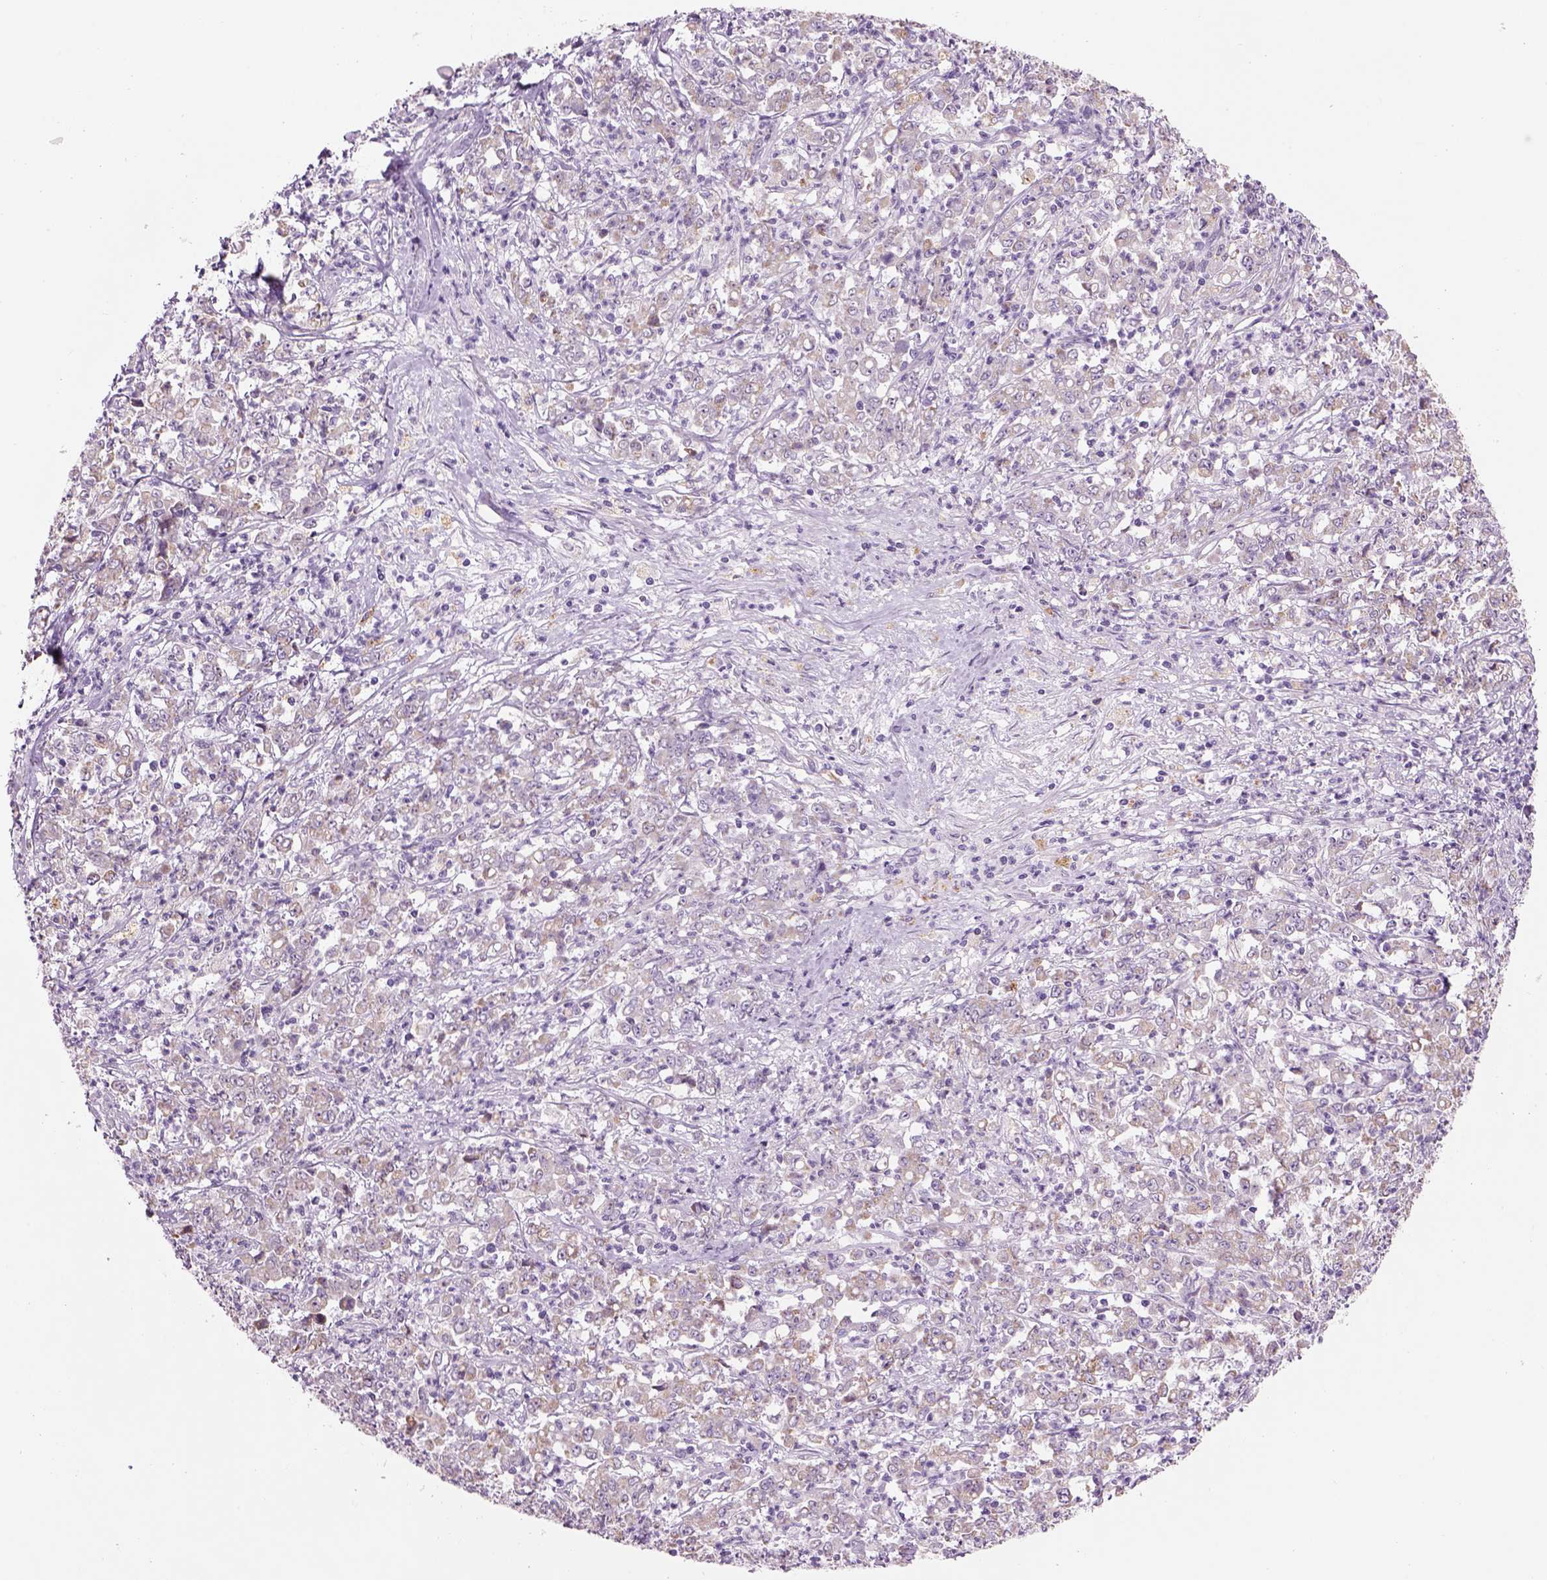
{"staining": {"intensity": "weak", "quantity": "25%-75%", "location": "cytoplasmic/membranous"}, "tissue": "stomach cancer", "cell_type": "Tumor cells", "image_type": "cancer", "snomed": [{"axis": "morphology", "description": "Adenocarcinoma, NOS"}, {"axis": "topography", "description": "Stomach, lower"}], "caption": "Stomach cancer (adenocarcinoma) stained with DAB immunohistochemistry shows low levels of weak cytoplasmic/membranous staining in about 25%-75% of tumor cells. (DAB IHC with brightfield microscopy, high magnification).", "gene": "IFT52", "patient": {"sex": "female", "age": 71}}